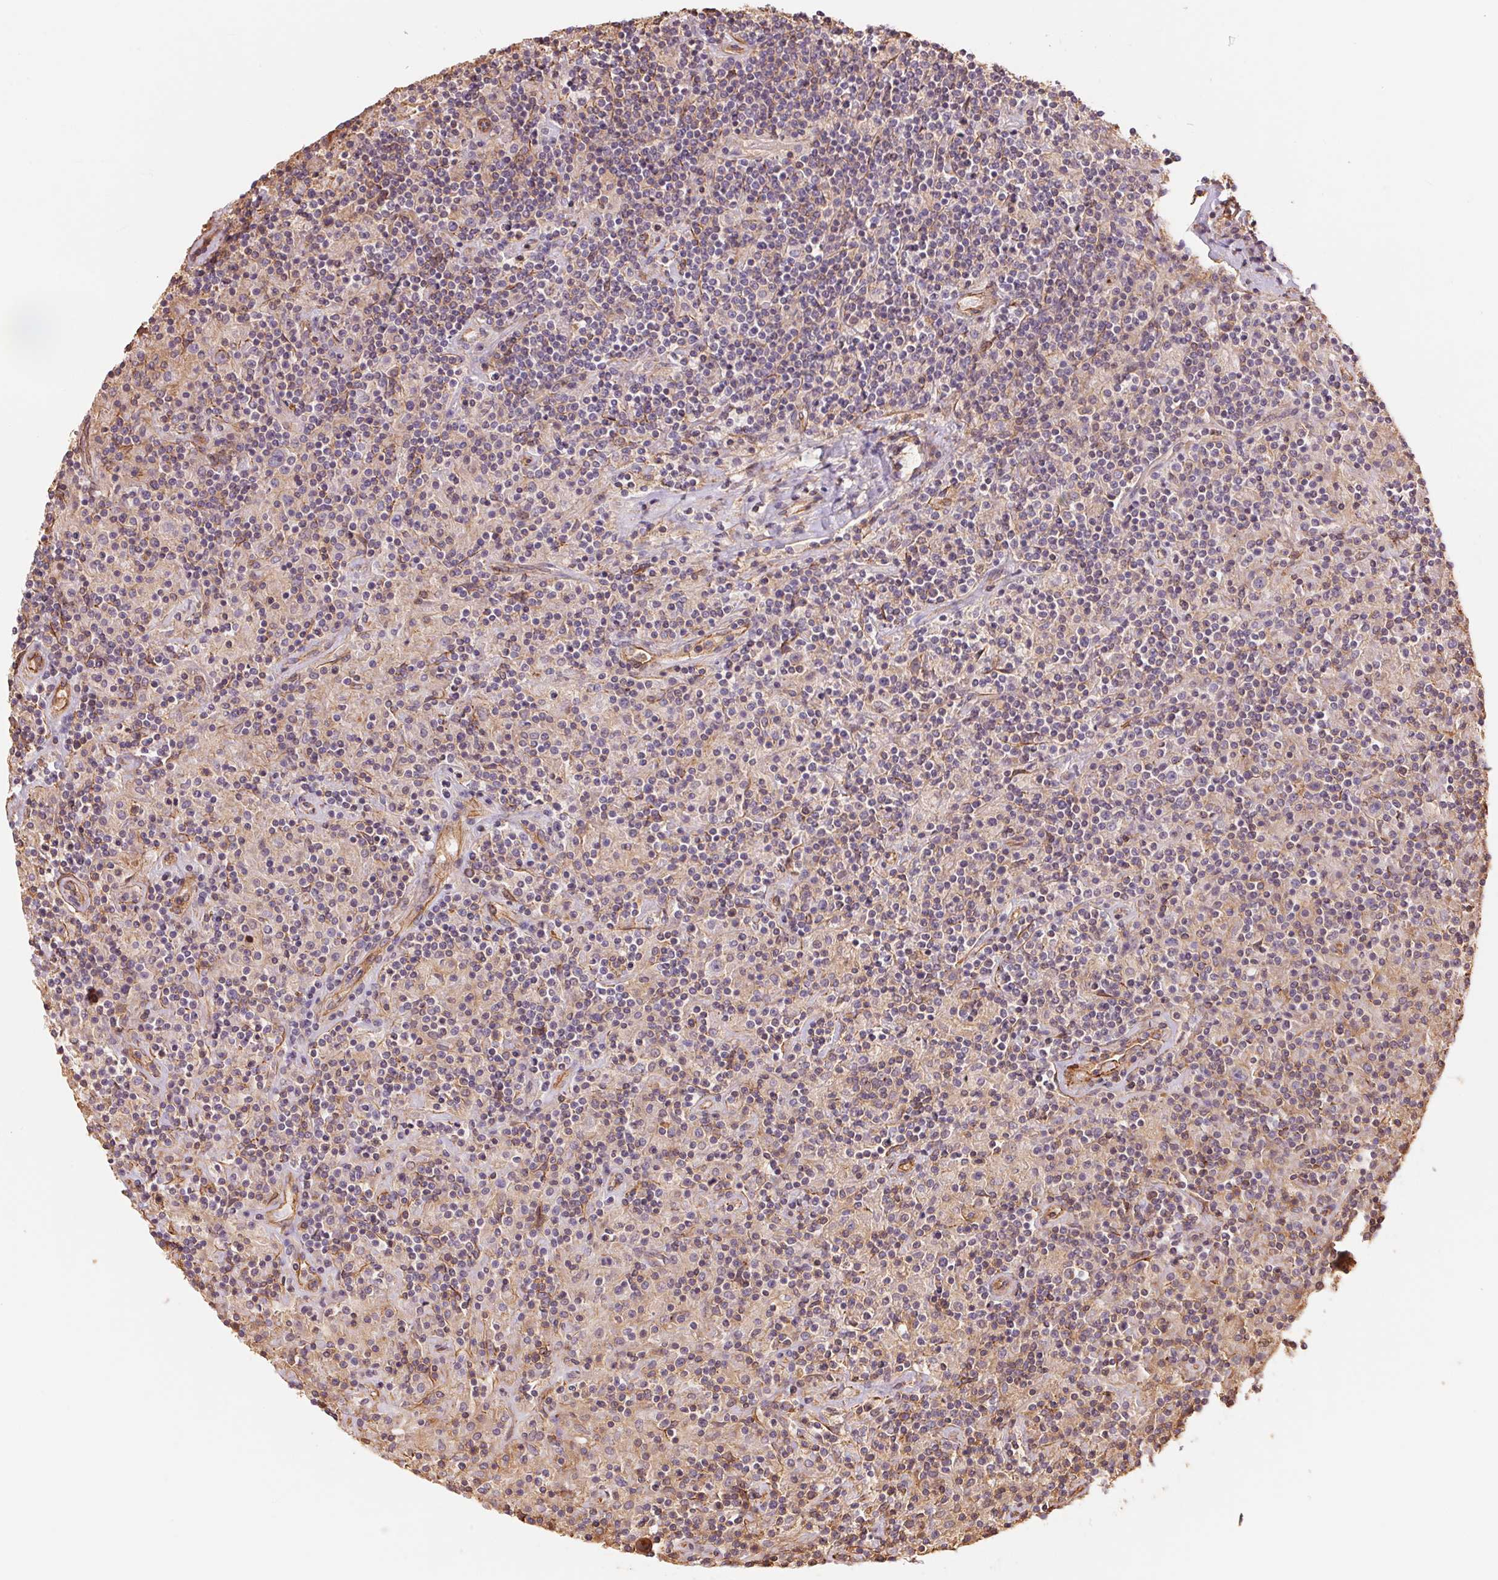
{"staining": {"intensity": "negative", "quantity": "none", "location": "none"}, "tissue": "lymphoma", "cell_type": "Tumor cells", "image_type": "cancer", "snomed": [{"axis": "morphology", "description": "Hodgkin's disease, NOS"}, {"axis": "topography", "description": "Lymph node"}], "caption": "High power microscopy image of an immunohistochemistry (IHC) image of Hodgkin's disease, revealing no significant staining in tumor cells.", "gene": "FRAS1", "patient": {"sex": "male", "age": 70}}